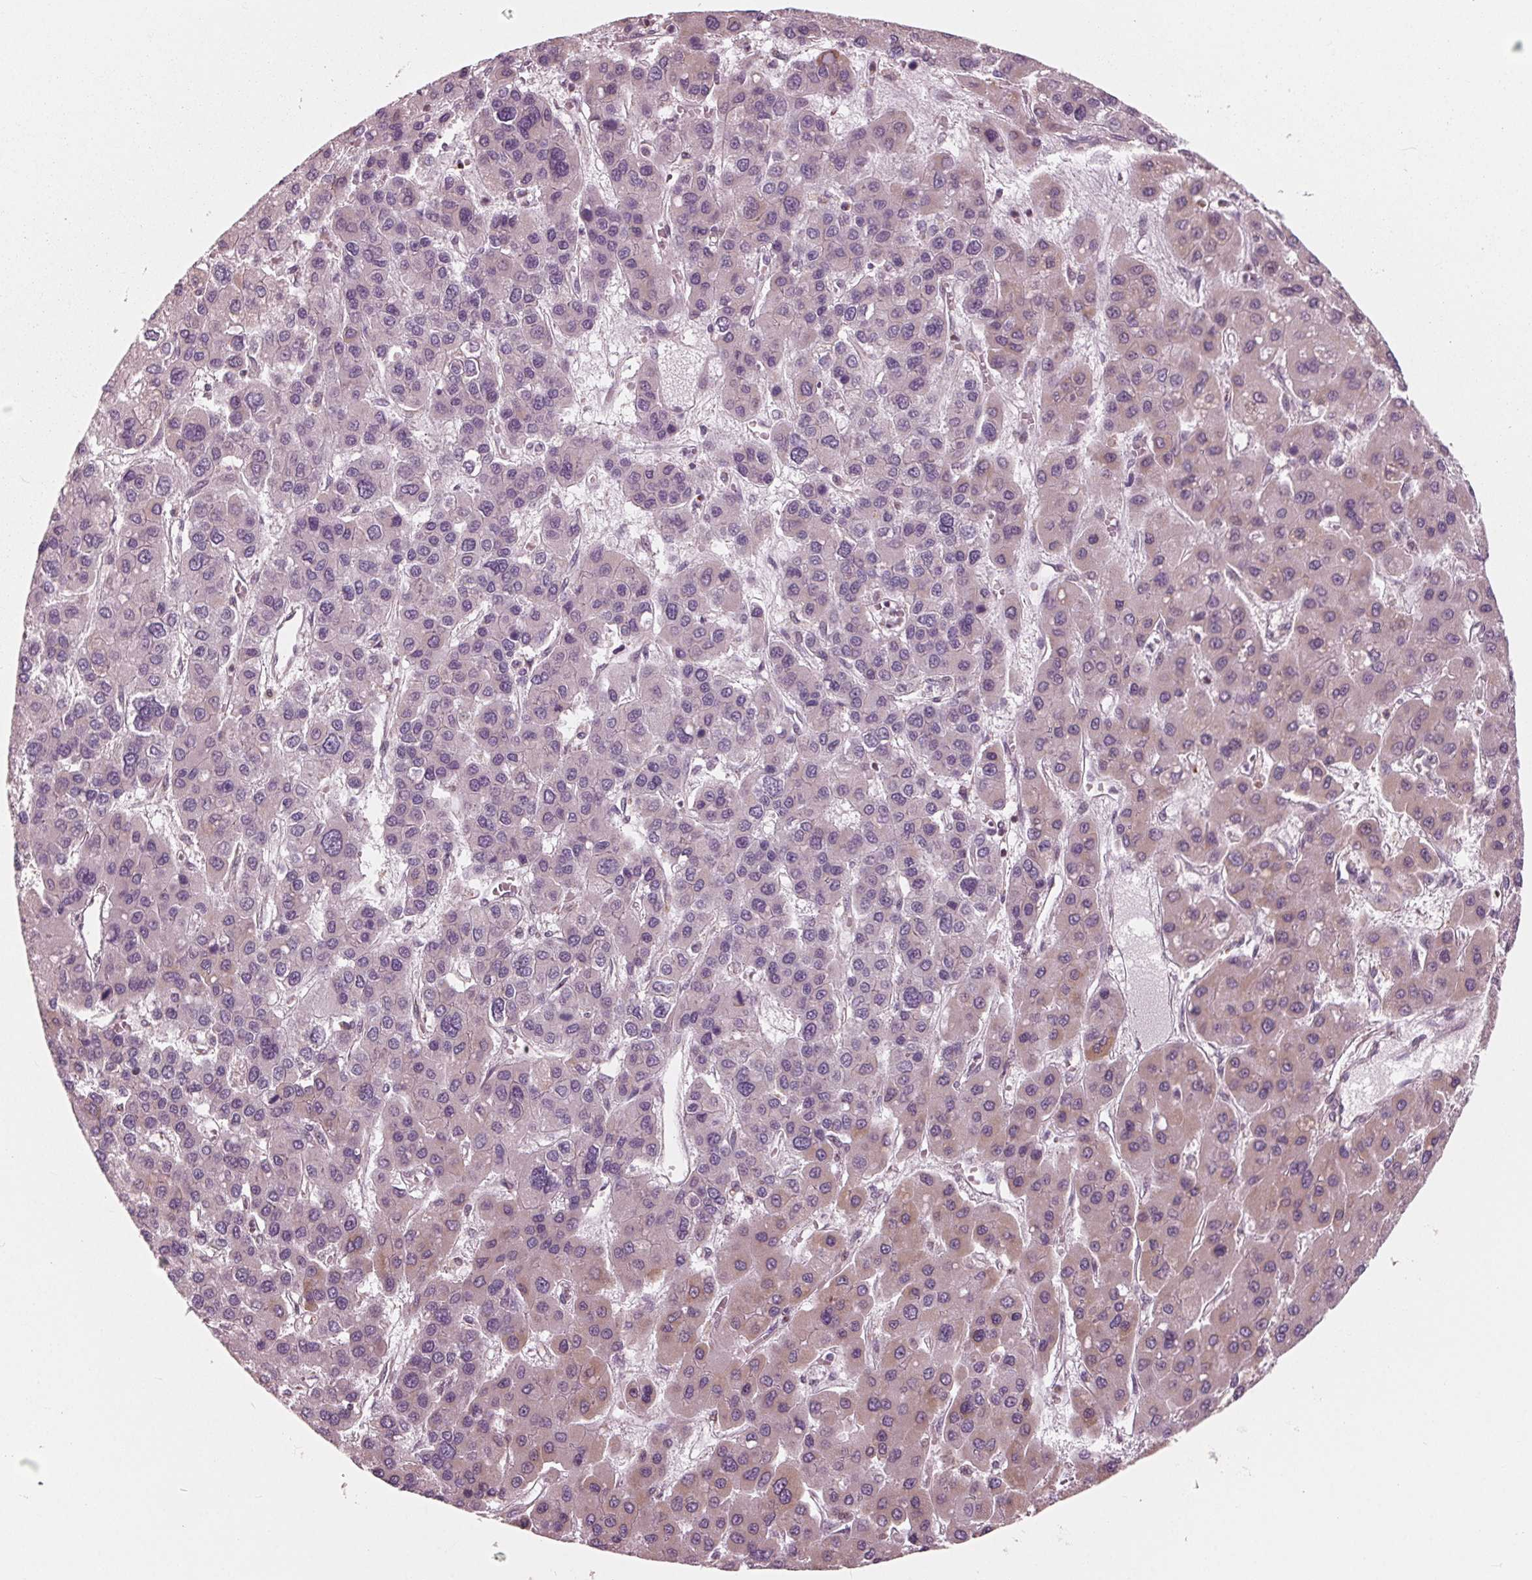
{"staining": {"intensity": "moderate", "quantity": "<25%", "location": "cytoplasmic/membranous"}, "tissue": "liver cancer", "cell_type": "Tumor cells", "image_type": "cancer", "snomed": [{"axis": "morphology", "description": "Carcinoma, Hepatocellular, NOS"}, {"axis": "topography", "description": "Liver"}], "caption": "Hepatocellular carcinoma (liver) stained with a protein marker displays moderate staining in tumor cells.", "gene": "DCAF4L2", "patient": {"sex": "female", "age": 41}}